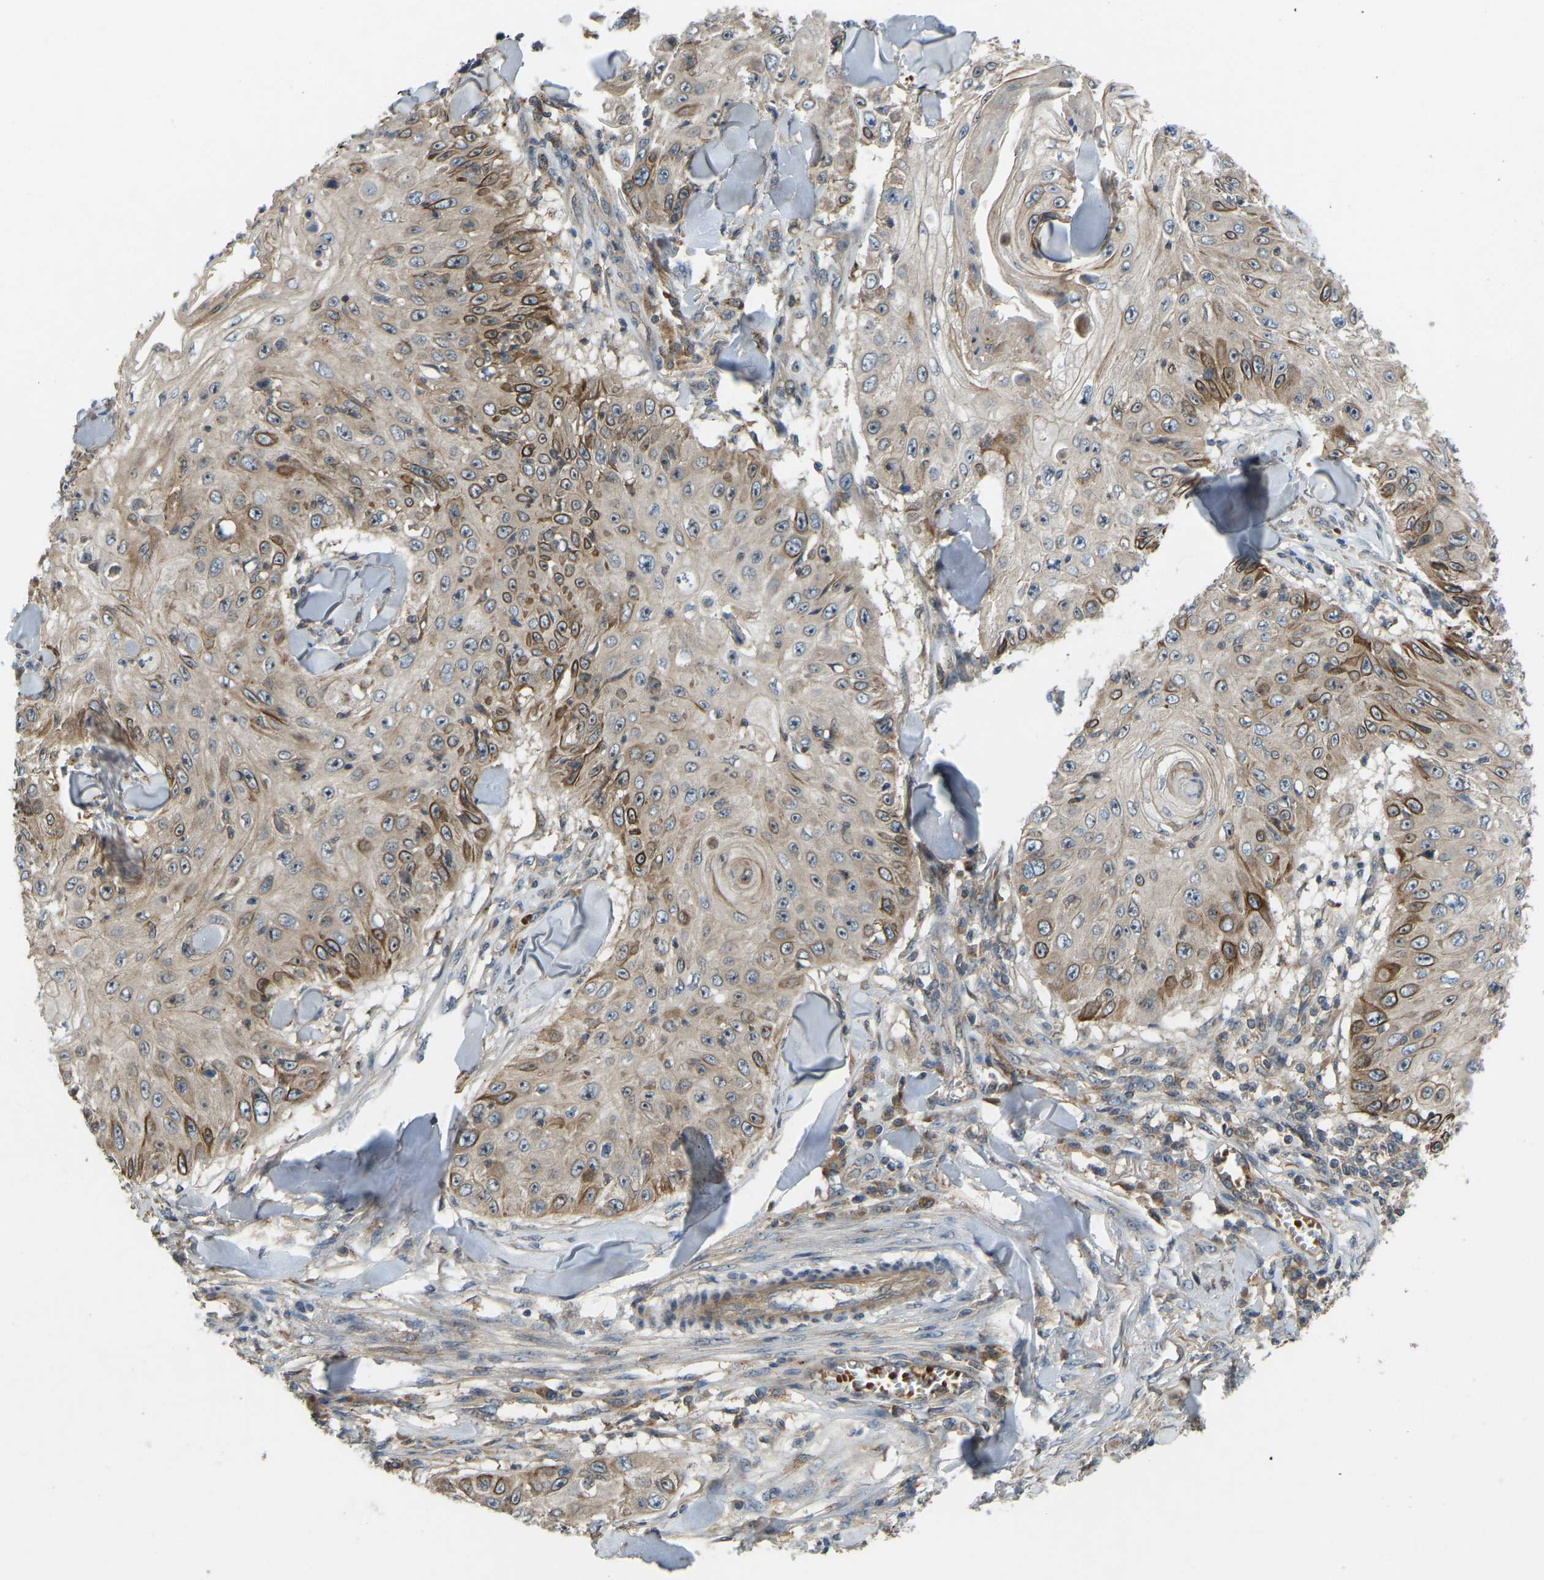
{"staining": {"intensity": "weak", "quantity": ">75%", "location": "cytoplasmic/membranous"}, "tissue": "skin cancer", "cell_type": "Tumor cells", "image_type": "cancer", "snomed": [{"axis": "morphology", "description": "Squamous cell carcinoma, NOS"}, {"axis": "topography", "description": "Skin"}], "caption": "Immunohistochemical staining of skin cancer exhibits low levels of weak cytoplasmic/membranous protein expression in approximately >75% of tumor cells. (DAB IHC, brown staining for protein, blue staining for nuclei).", "gene": "ZNF71", "patient": {"sex": "male", "age": 86}}